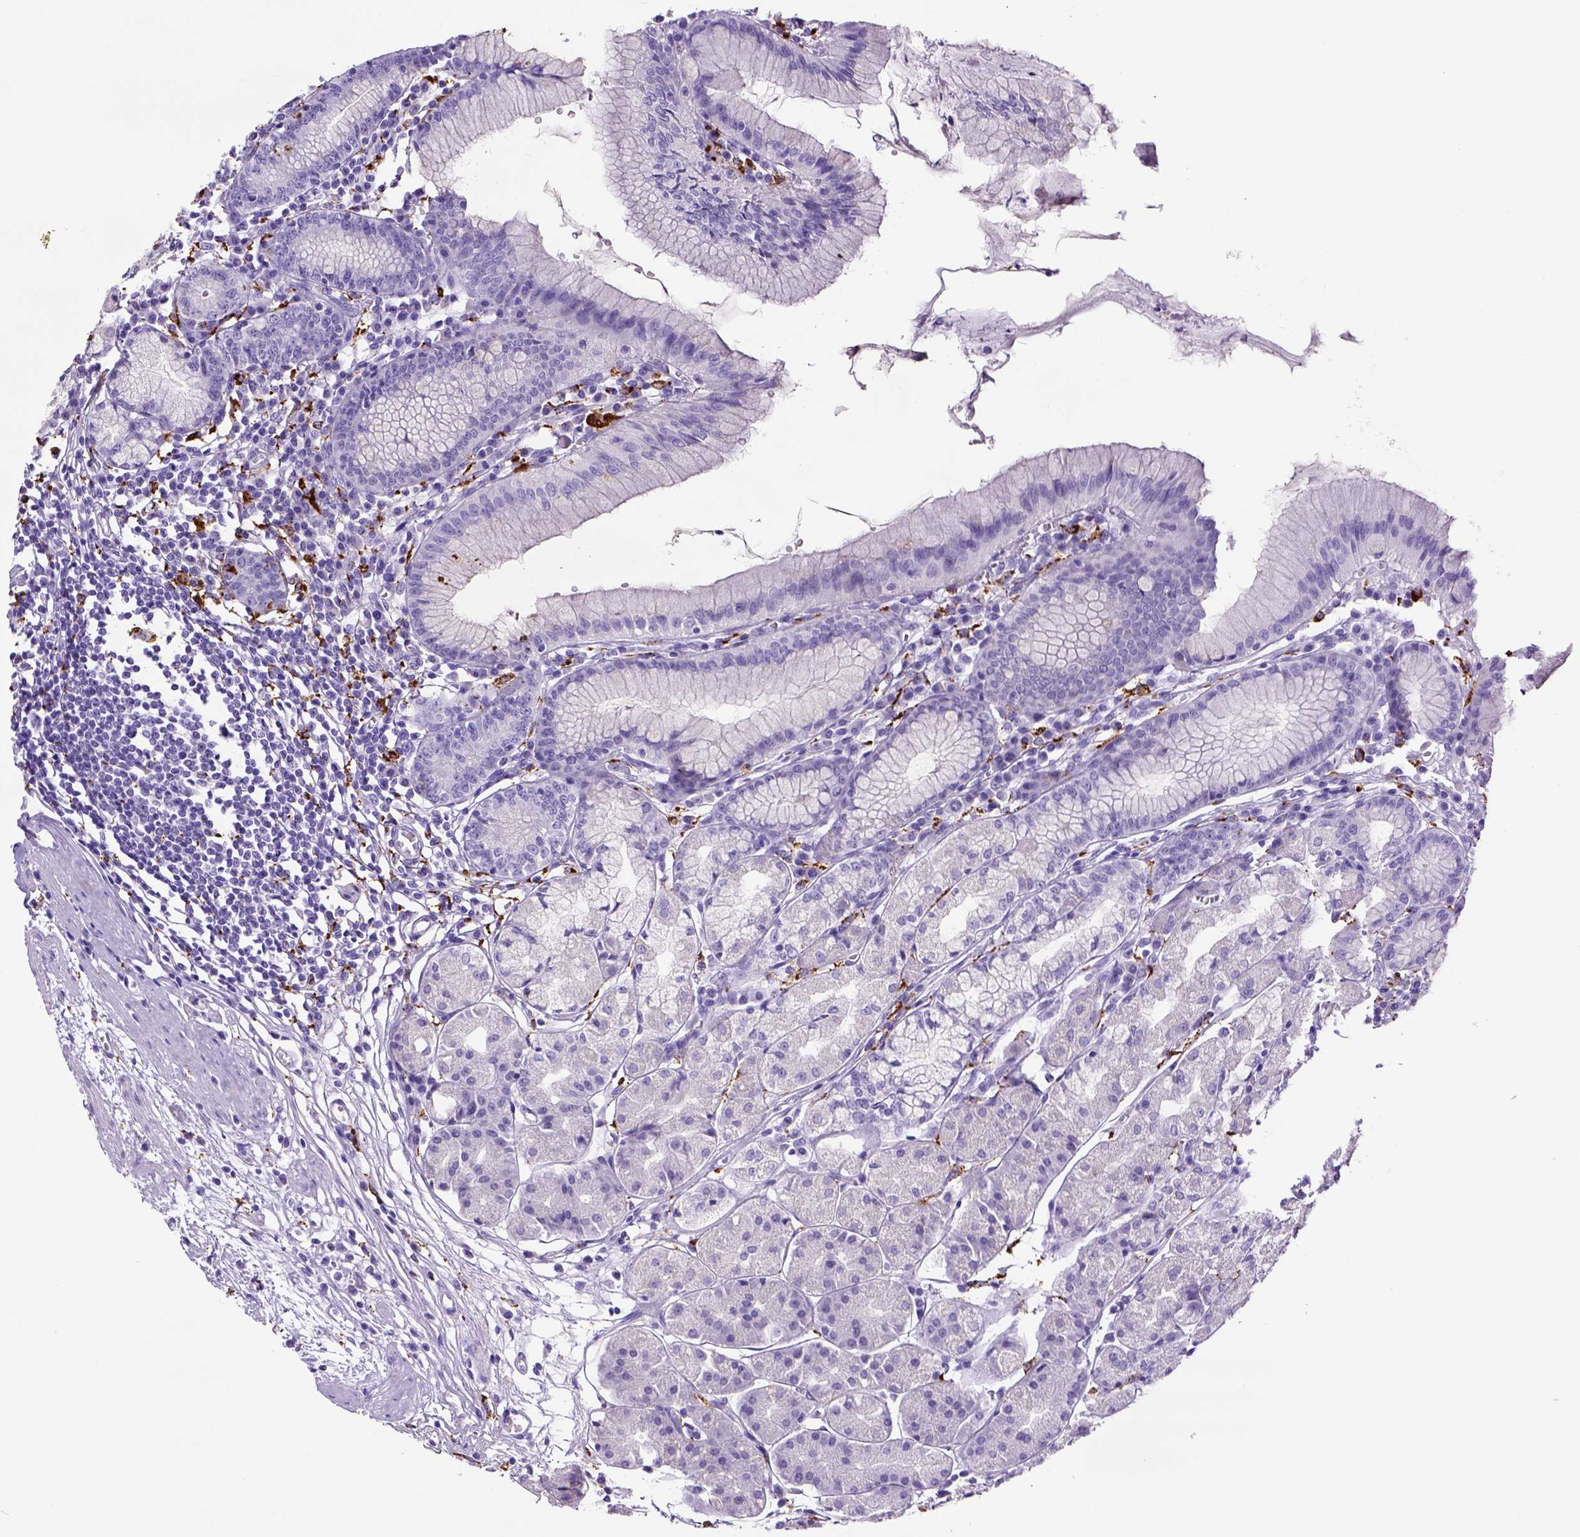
{"staining": {"intensity": "negative", "quantity": "none", "location": "none"}, "tissue": "stomach", "cell_type": "Glandular cells", "image_type": "normal", "snomed": [{"axis": "morphology", "description": "Normal tissue, NOS"}, {"axis": "topography", "description": "Stomach"}], "caption": "A high-resolution photomicrograph shows IHC staining of normal stomach, which reveals no significant staining in glandular cells.", "gene": "CD68", "patient": {"sex": "male", "age": 55}}